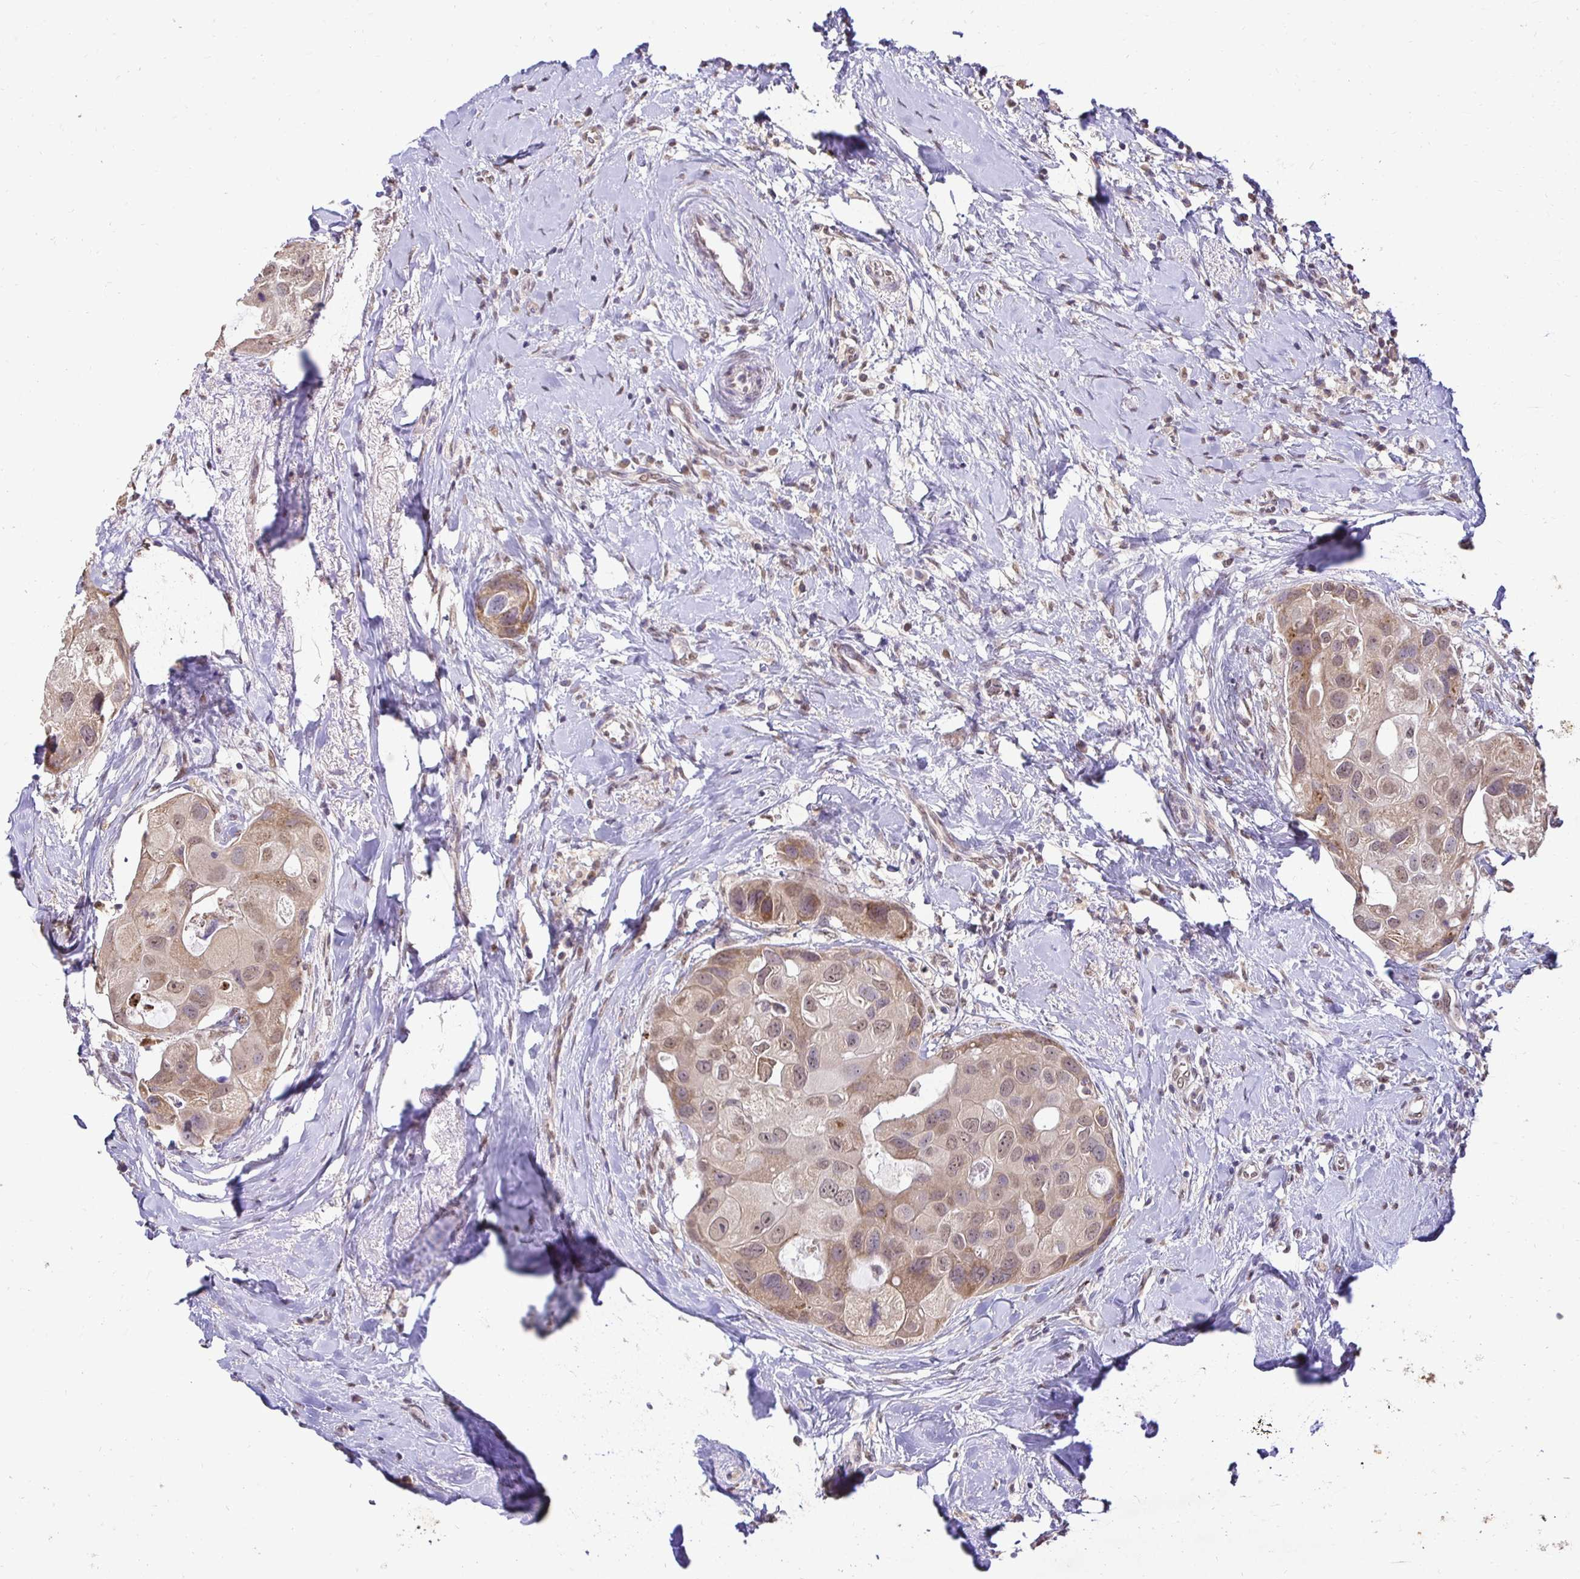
{"staining": {"intensity": "moderate", "quantity": ">75%", "location": "cytoplasmic/membranous,nuclear"}, "tissue": "breast cancer", "cell_type": "Tumor cells", "image_type": "cancer", "snomed": [{"axis": "morphology", "description": "Duct carcinoma"}, {"axis": "topography", "description": "Breast"}], "caption": "Breast cancer (intraductal carcinoma) stained for a protein reveals moderate cytoplasmic/membranous and nuclear positivity in tumor cells. (Stains: DAB (3,3'-diaminobenzidine) in brown, nuclei in blue, Microscopy: brightfield microscopy at high magnification).", "gene": "RHEBL1", "patient": {"sex": "female", "age": 43}}